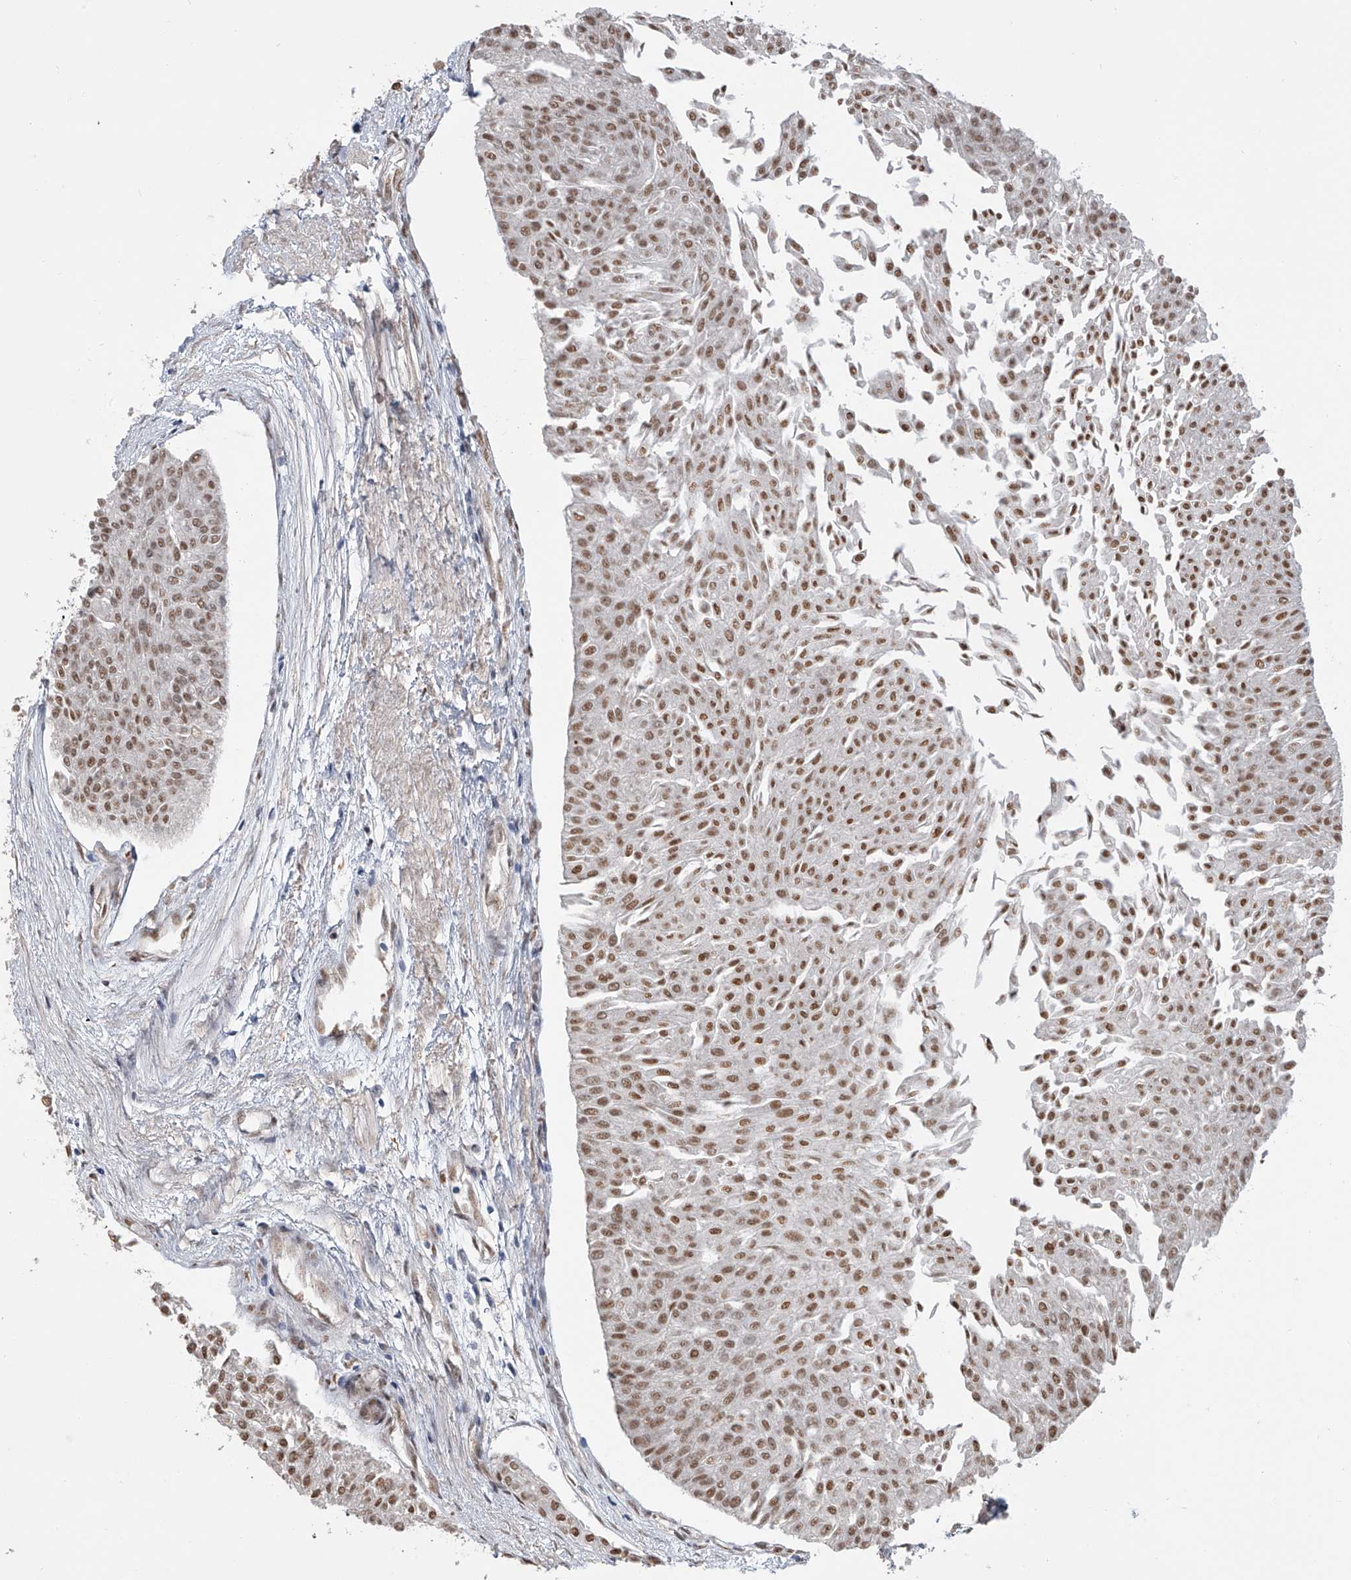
{"staining": {"intensity": "moderate", "quantity": ">75%", "location": "nuclear"}, "tissue": "urothelial cancer", "cell_type": "Tumor cells", "image_type": "cancer", "snomed": [{"axis": "morphology", "description": "Urothelial carcinoma, Low grade"}, {"axis": "topography", "description": "Urinary bladder"}], "caption": "Immunohistochemical staining of human urothelial cancer displays medium levels of moderate nuclear protein staining in approximately >75% of tumor cells.", "gene": "ZNF426", "patient": {"sex": "male", "age": 67}}